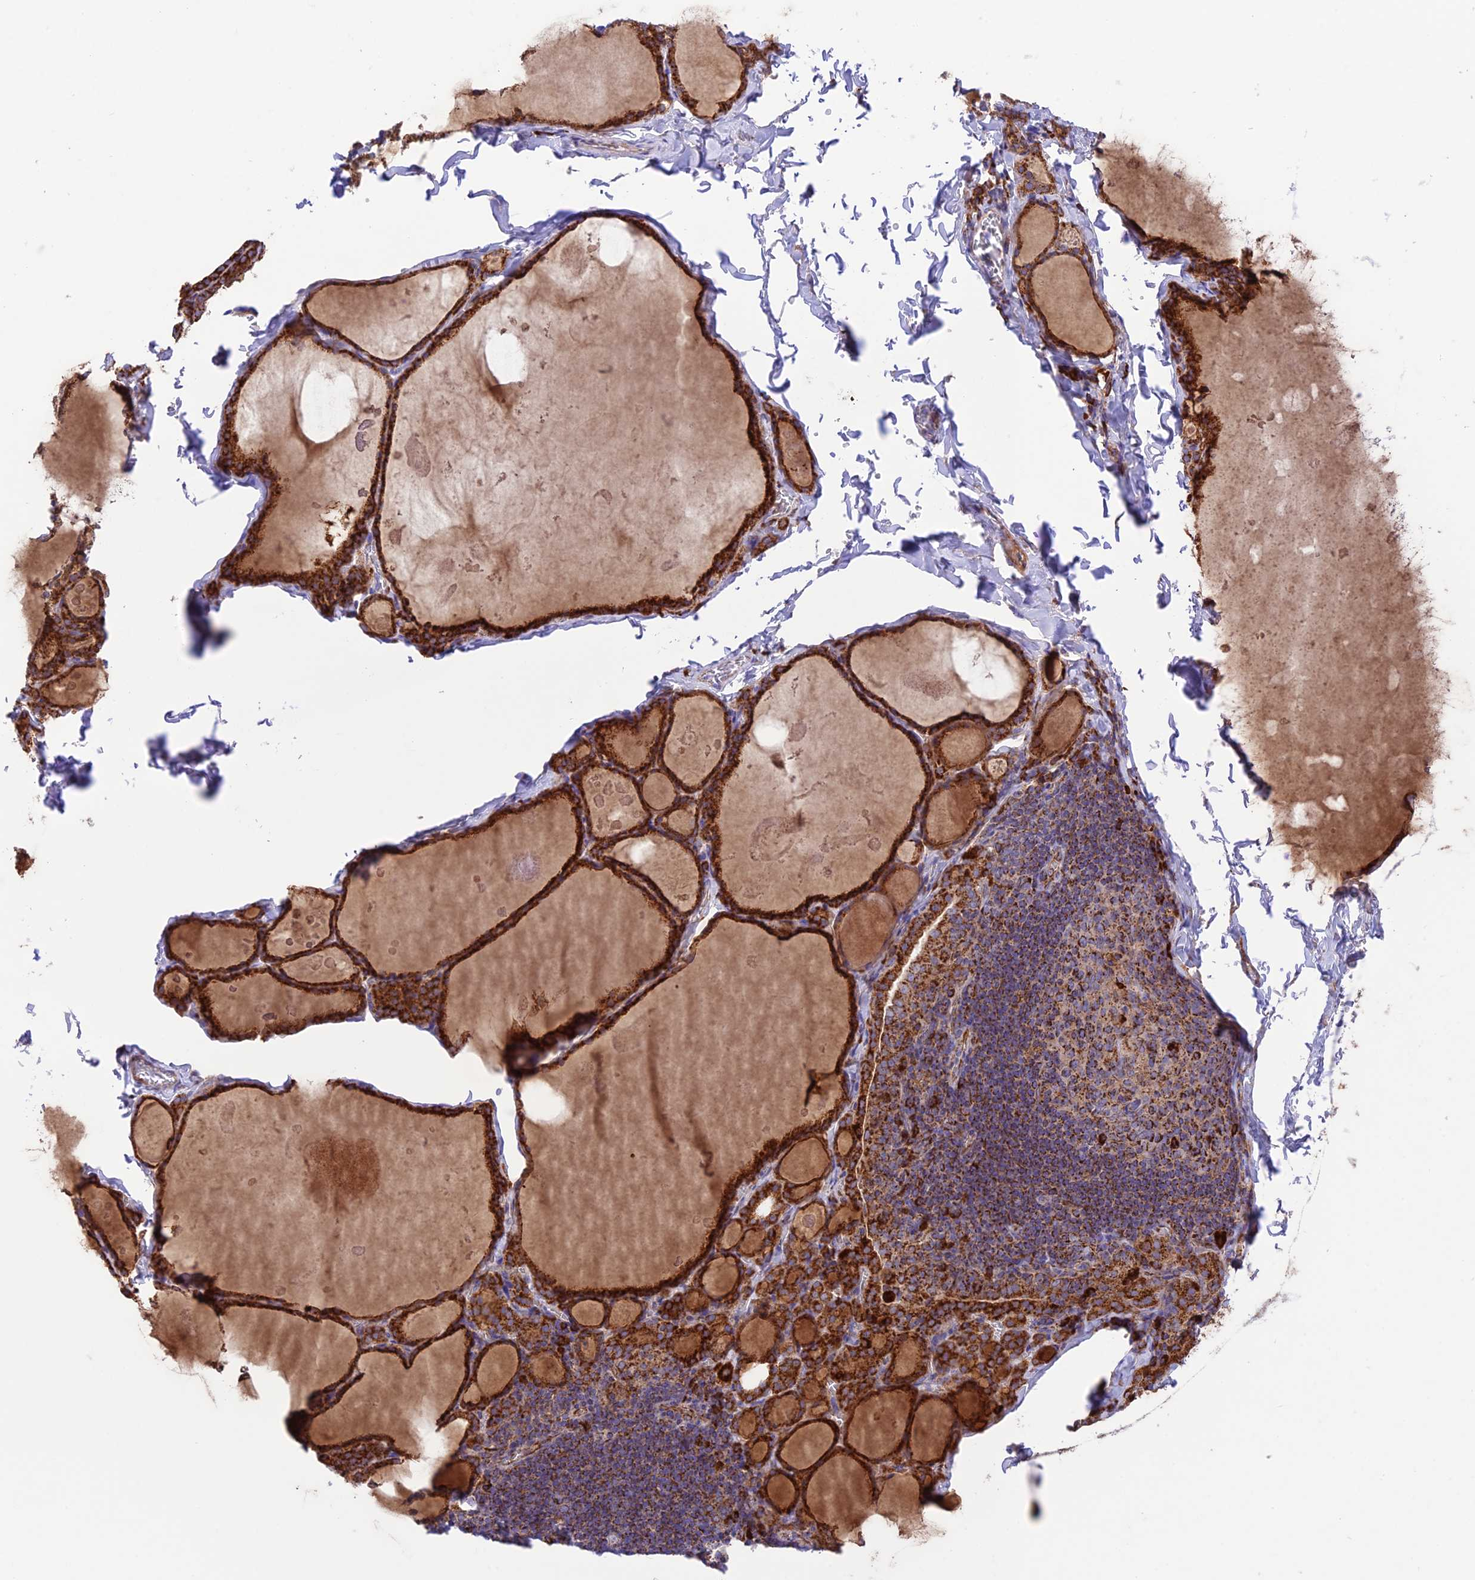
{"staining": {"intensity": "strong", "quantity": ">75%", "location": "cytoplasmic/membranous"}, "tissue": "thyroid gland", "cell_type": "Glandular cells", "image_type": "normal", "snomed": [{"axis": "morphology", "description": "Normal tissue, NOS"}, {"axis": "topography", "description": "Thyroid gland"}], "caption": "DAB immunohistochemical staining of benign thyroid gland exhibits strong cytoplasmic/membranous protein positivity in approximately >75% of glandular cells. (brown staining indicates protein expression, while blue staining denotes nuclei).", "gene": "UAP1L1", "patient": {"sex": "male", "age": 56}}